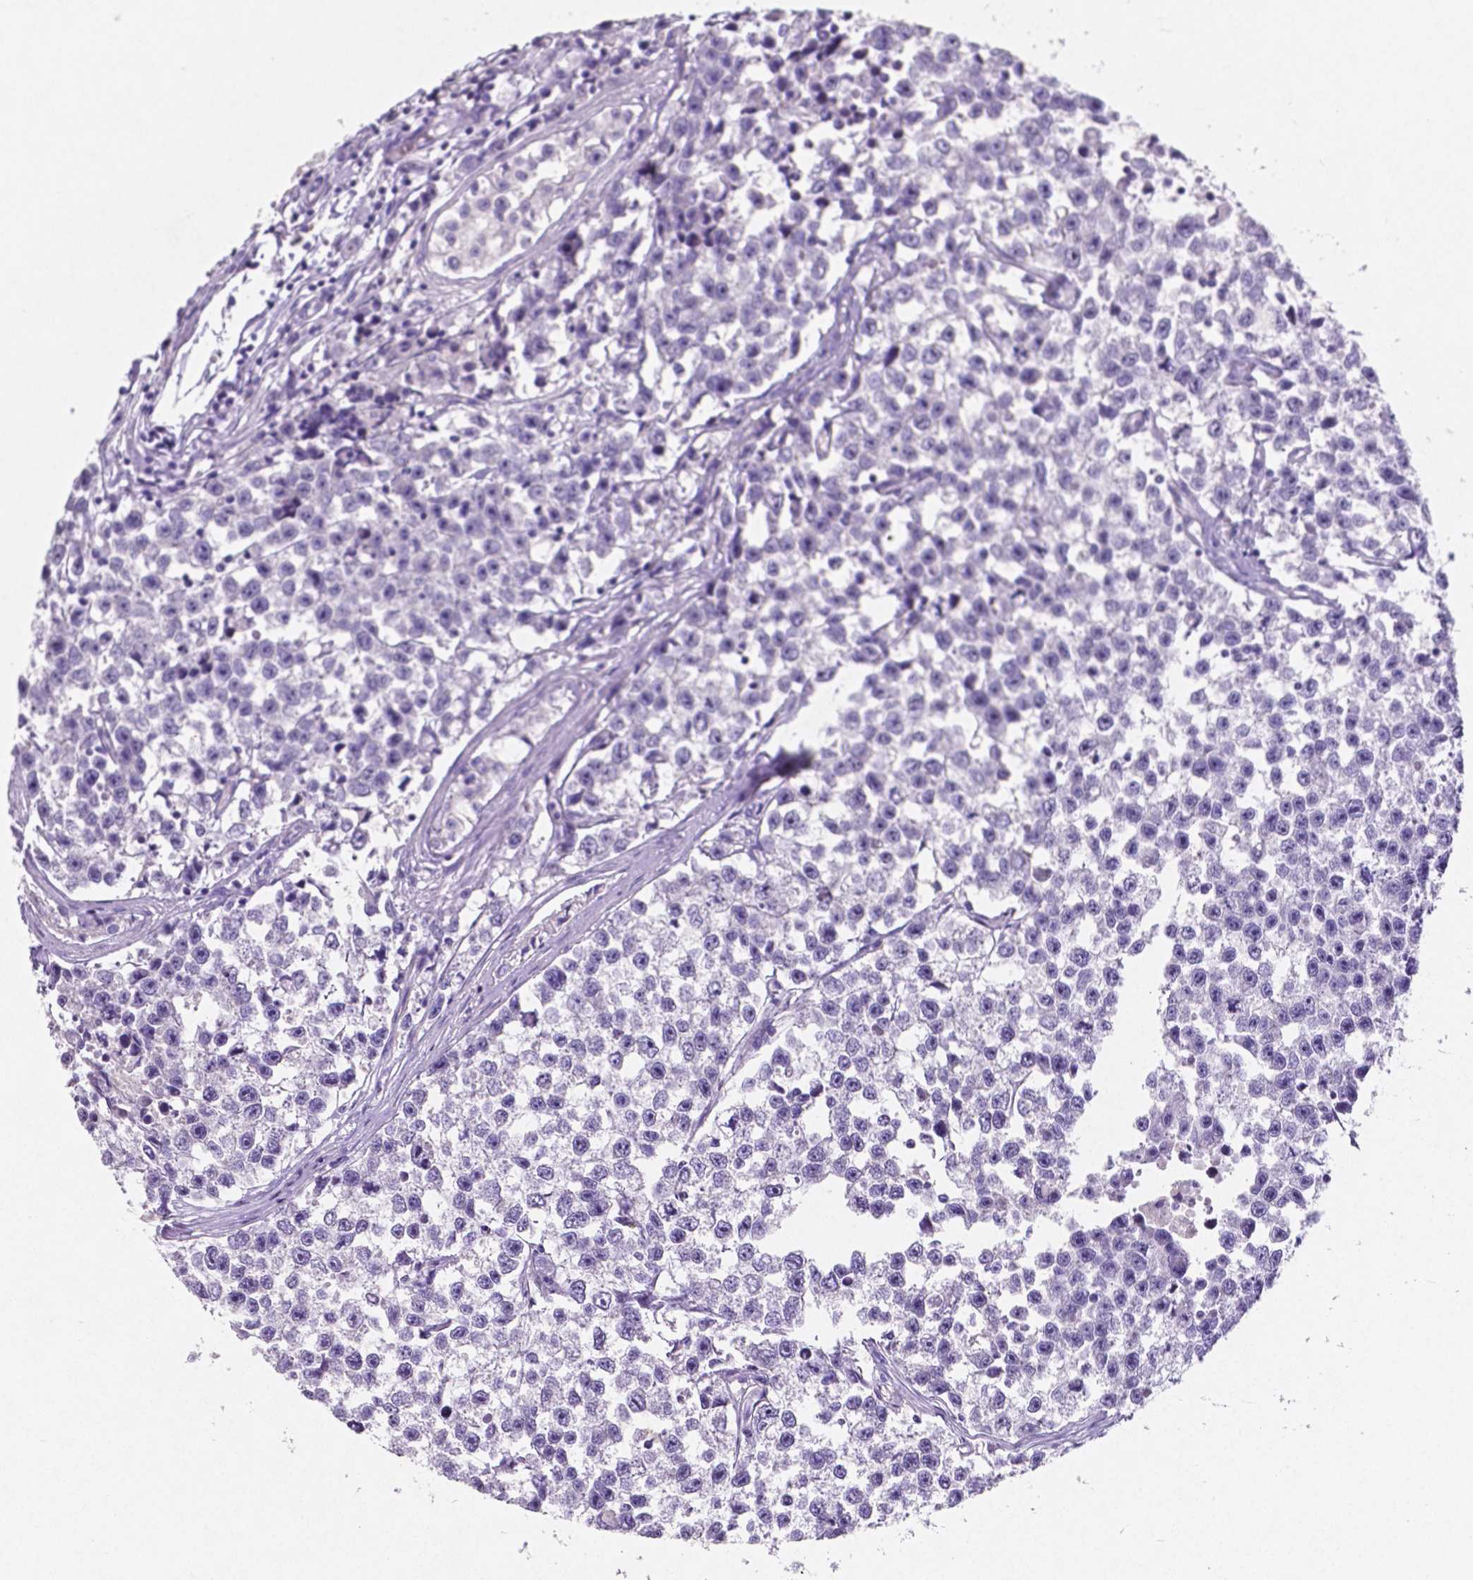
{"staining": {"intensity": "negative", "quantity": "none", "location": "none"}, "tissue": "testis cancer", "cell_type": "Tumor cells", "image_type": "cancer", "snomed": [{"axis": "morphology", "description": "Seminoma, NOS"}, {"axis": "topography", "description": "Testis"}], "caption": "High power microscopy histopathology image of an IHC photomicrograph of testis cancer, revealing no significant expression in tumor cells. Brightfield microscopy of immunohistochemistry (IHC) stained with DAB (3,3'-diaminobenzidine) (brown) and hematoxylin (blue), captured at high magnification.", "gene": "SATB2", "patient": {"sex": "male", "age": 26}}